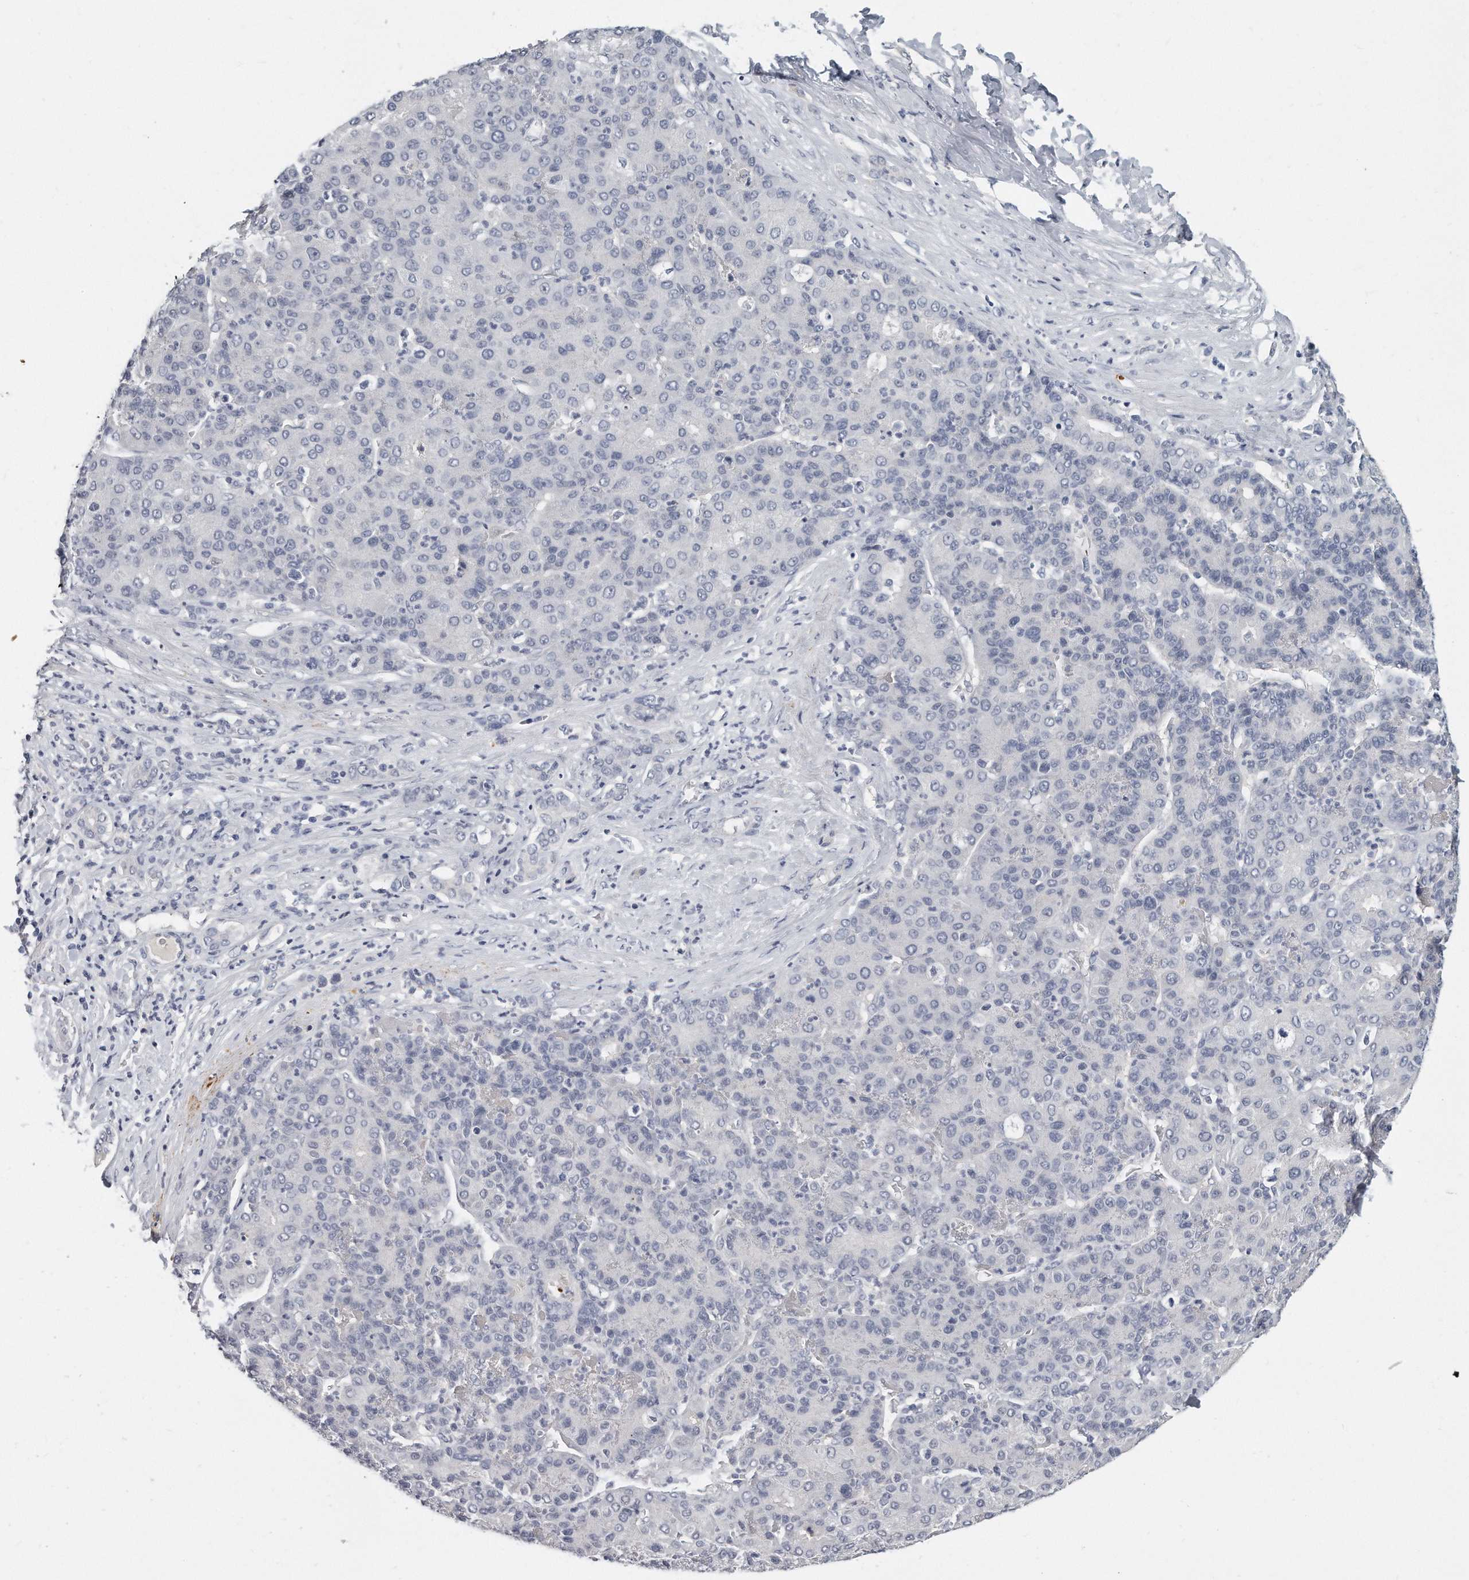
{"staining": {"intensity": "negative", "quantity": "none", "location": "none"}, "tissue": "liver cancer", "cell_type": "Tumor cells", "image_type": "cancer", "snomed": [{"axis": "morphology", "description": "Carcinoma, Hepatocellular, NOS"}, {"axis": "topography", "description": "Liver"}], "caption": "Protein analysis of hepatocellular carcinoma (liver) demonstrates no significant expression in tumor cells.", "gene": "KLHL7", "patient": {"sex": "male", "age": 65}}